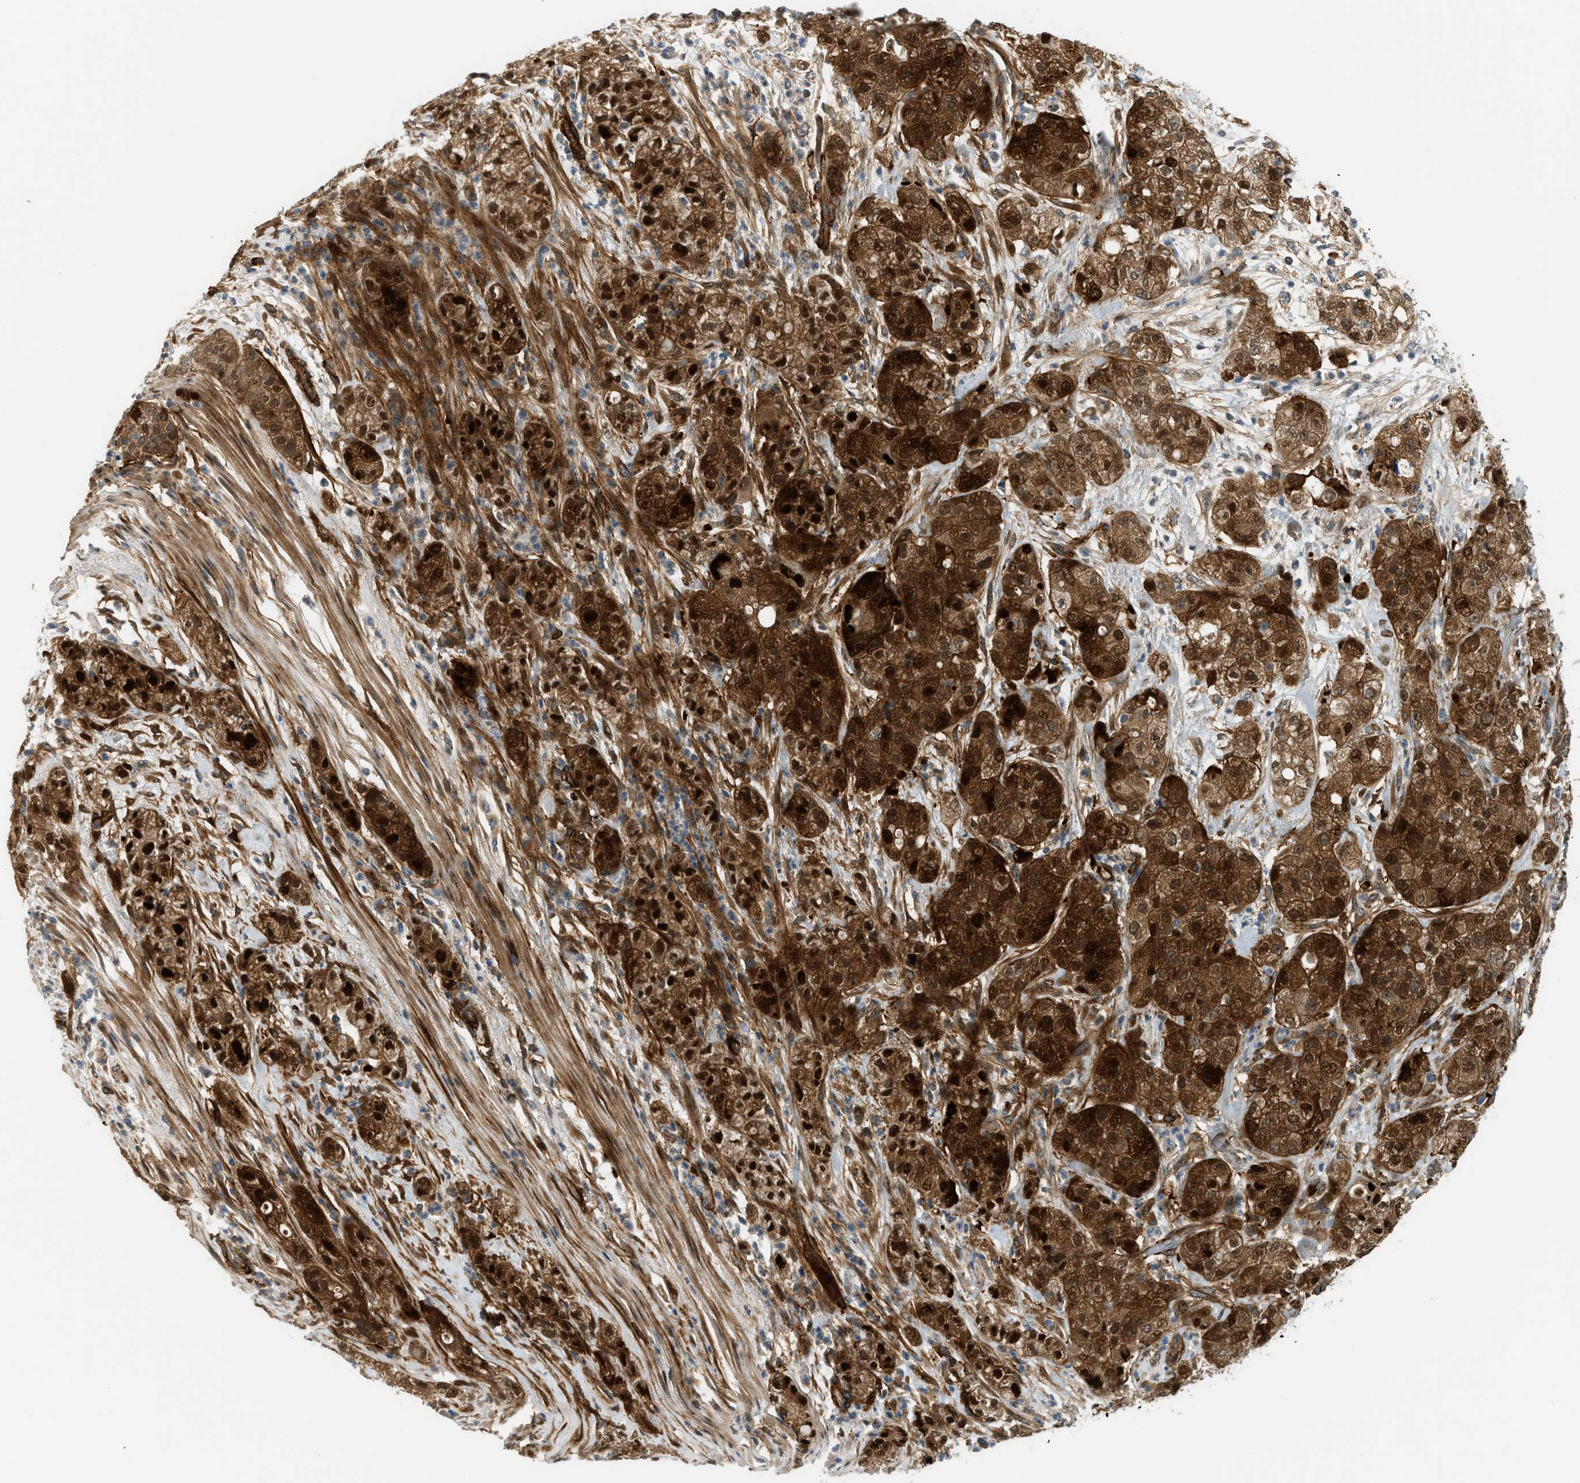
{"staining": {"intensity": "strong", "quantity": ">75%", "location": "cytoplasmic/membranous,nuclear"}, "tissue": "pancreatic cancer", "cell_type": "Tumor cells", "image_type": "cancer", "snomed": [{"axis": "morphology", "description": "Adenocarcinoma, NOS"}, {"axis": "topography", "description": "Pancreas"}], "caption": "The image demonstrates immunohistochemical staining of pancreatic adenocarcinoma. There is strong cytoplasmic/membranous and nuclear expression is seen in about >75% of tumor cells. (Stains: DAB in brown, nuclei in blue, Microscopy: brightfield microscopy at high magnification).", "gene": "EDNRA", "patient": {"sex": "female", "age": 78}}